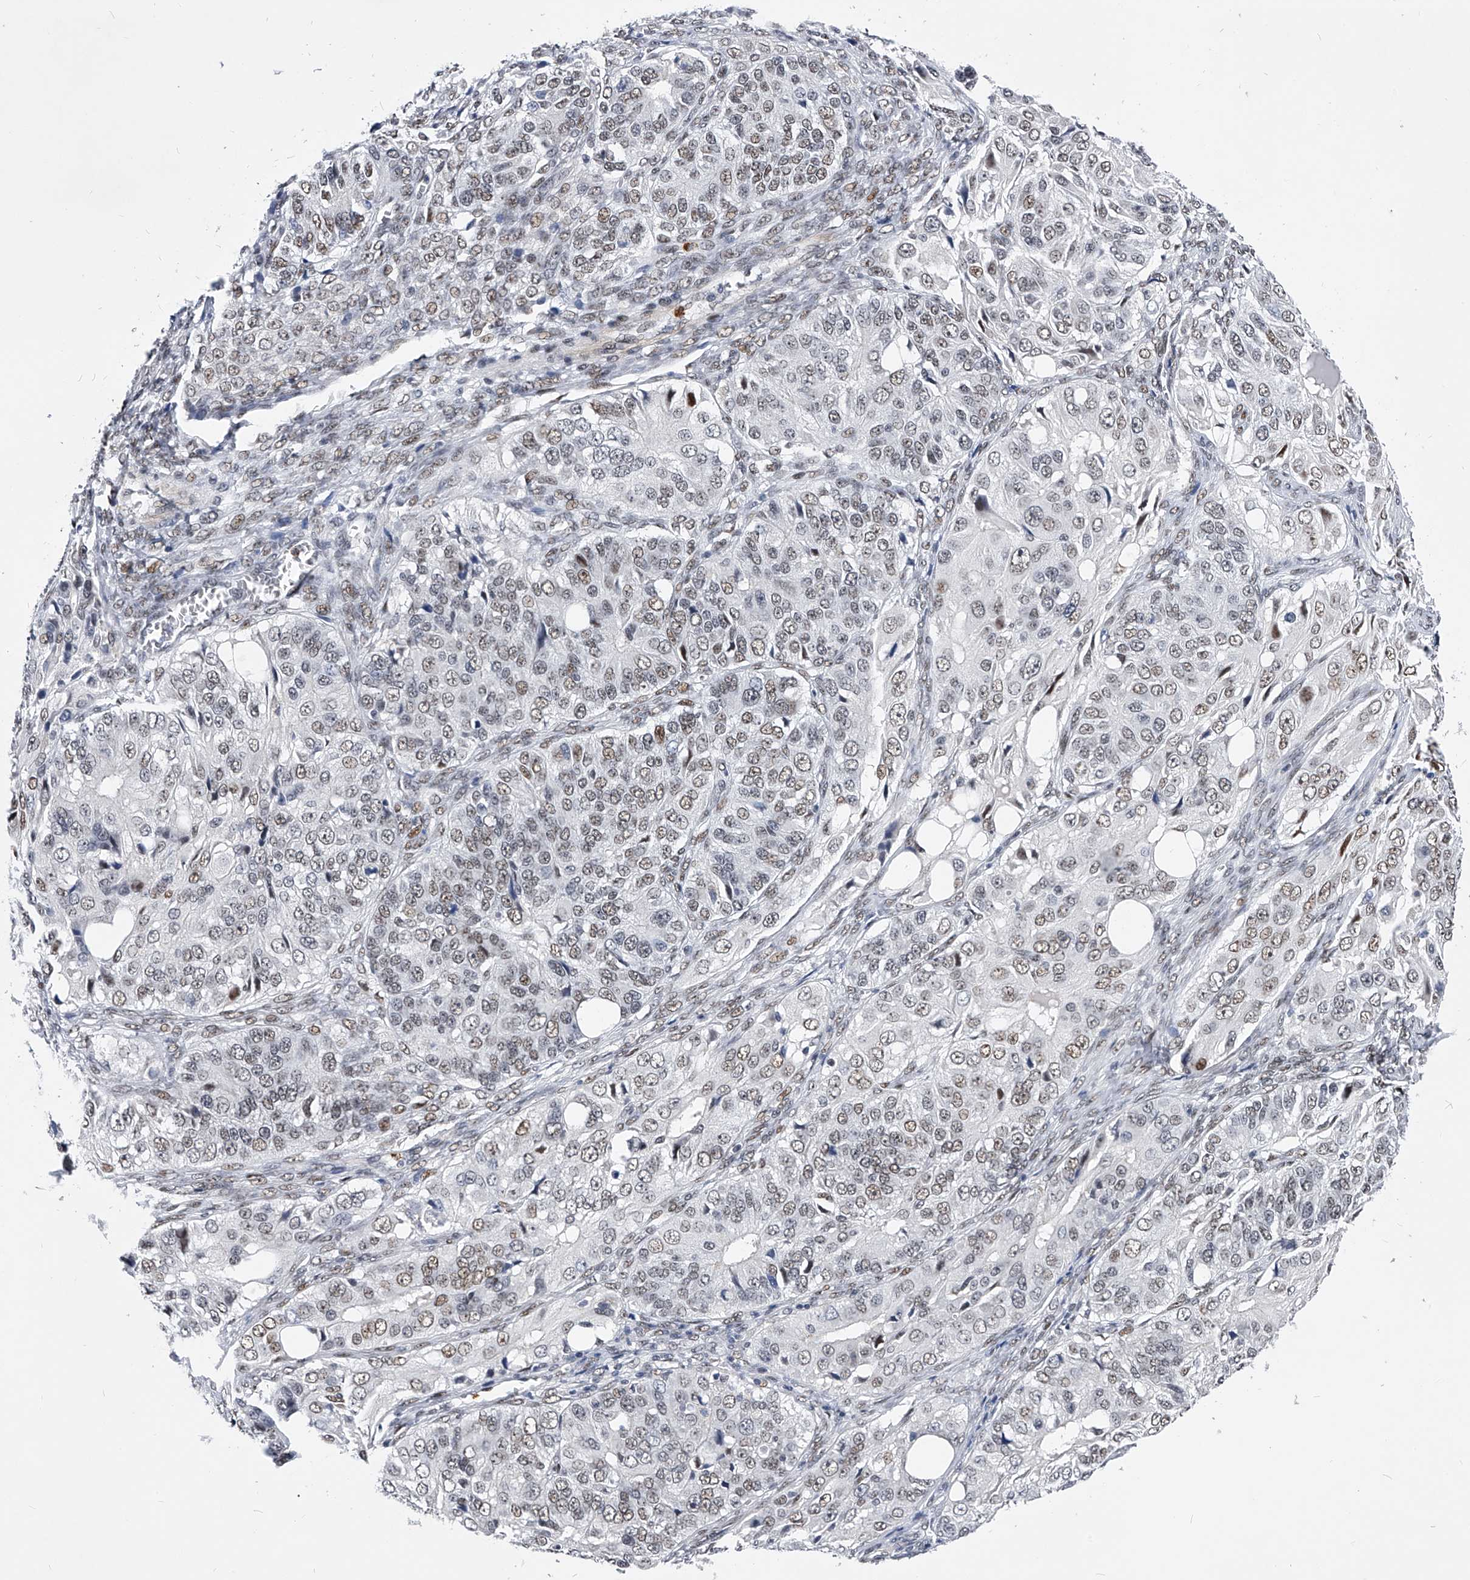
{"staining": {"intensity": "weak", "quantity": ">75%", "location": "nuclear"}, "tissue": "ovarian cancer", "cell_type": "Tumor cells", "image_type": "cancer", "snomed": [{"axis": "morphology", "description": "Carcinoma, endometroid"}, {"axis": "topography", "description": "Ovary"}], "caption": "Immunohistochemical staining of ovarian endometroid carcinoma exhibits low levels of weak nuclear expression in approximately >75% of tumor cells. The protein of interest is shown in brown color, while the nuclei are stained blue.", "gene": "TESK2", "patient": {"sex": "female", "age": 51}}